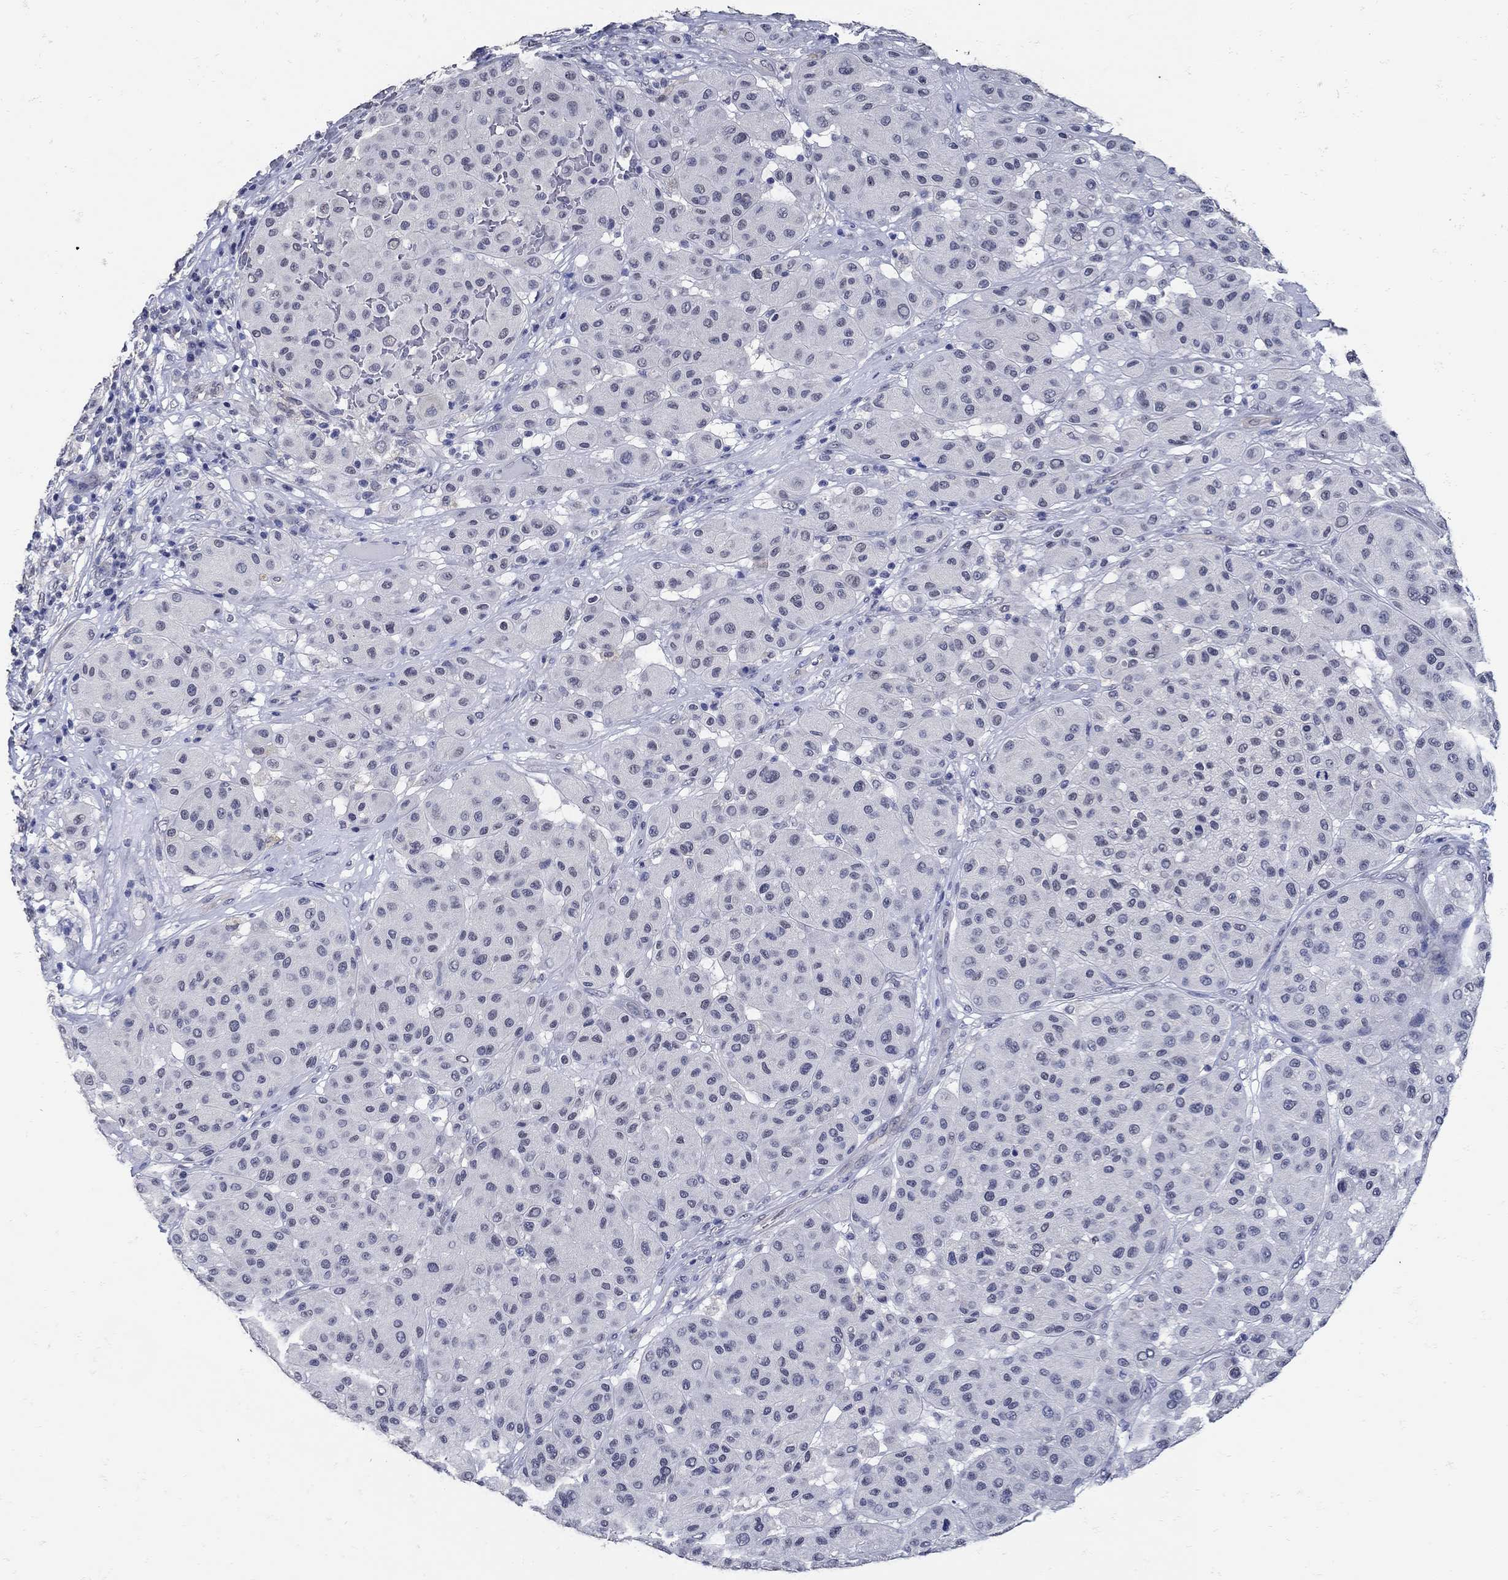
{"staining": {"intensity": "negative", "quantity": "none", "location": "none"}, "tissue": "melanoma", "cell_type": "Tumor cells", "image_type": "cancer", "snomed": [{"axis": "morphology", "description": "Malignant melanoma, Metastatic site"}, {"axis": "topography", "description": "Smooth muscle"}], "caption": "This photomicrograph is of melanoma stained with immunohistochemistry (IHC) to label a protein in brown with the nuclei are counter-stained blue. There is no staining in tumor cells.", "gene": "KCNN3", "patient": {"sex": "male", "age": 41}}